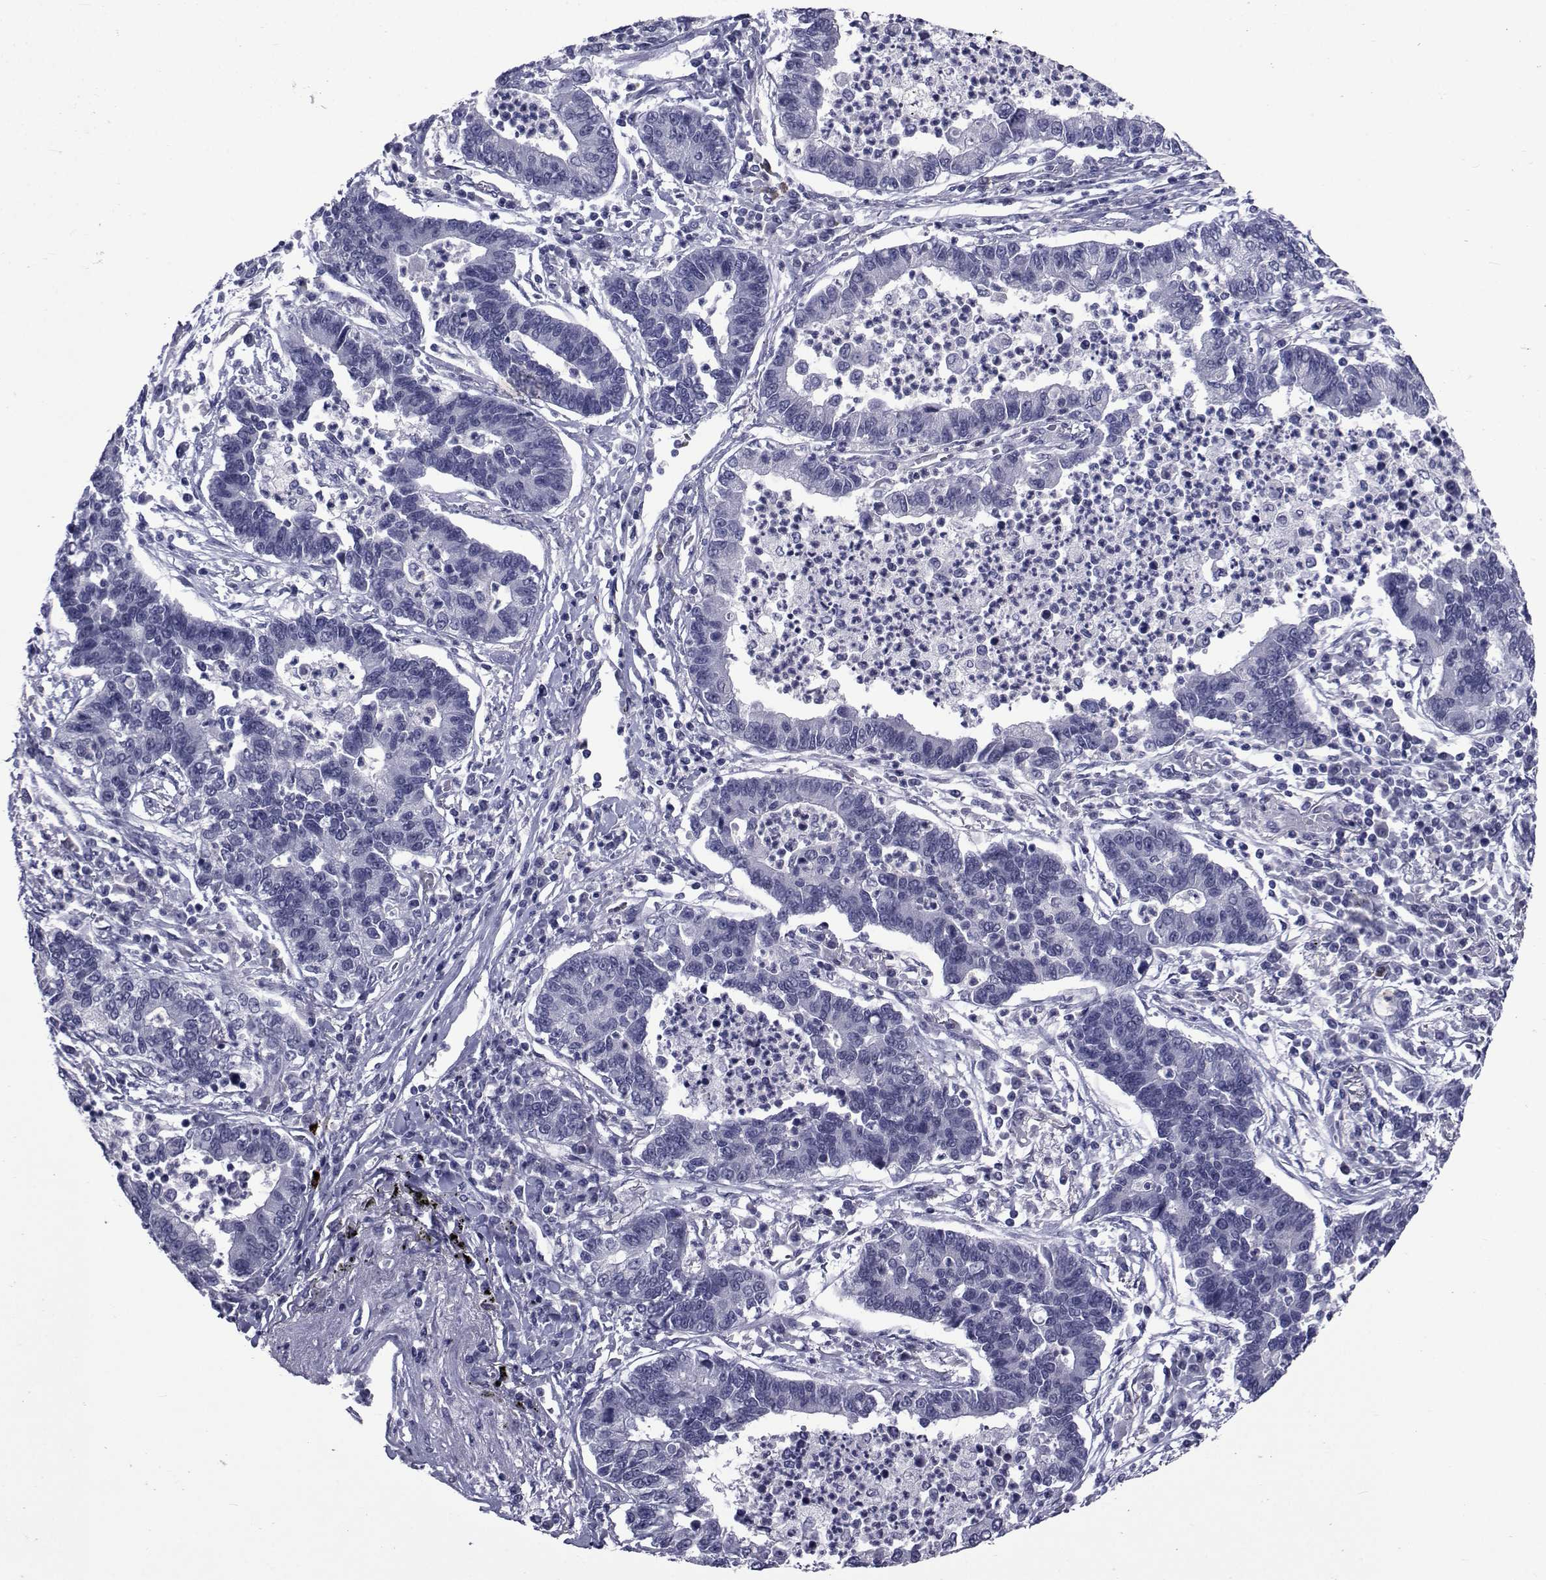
{"staining": {"intensity": "negative", "quantity": "none", "location": "none"}, "tissue": "lung cancer", "cell_type": "Tumor cells", "image_type": "cancer", "snomed": [{"axis": "morphology", "description": "Adenocarcinoma, NOS"}, {"axis": "topography", "description": "Lung"}], "caption": "Immunohistochemical staining of human adenocarcinoma (lung) exhibits no significant positivity in tumor cells.", "gene": "SEMA5B", "patient": {"sex": "female", "age": 57}}